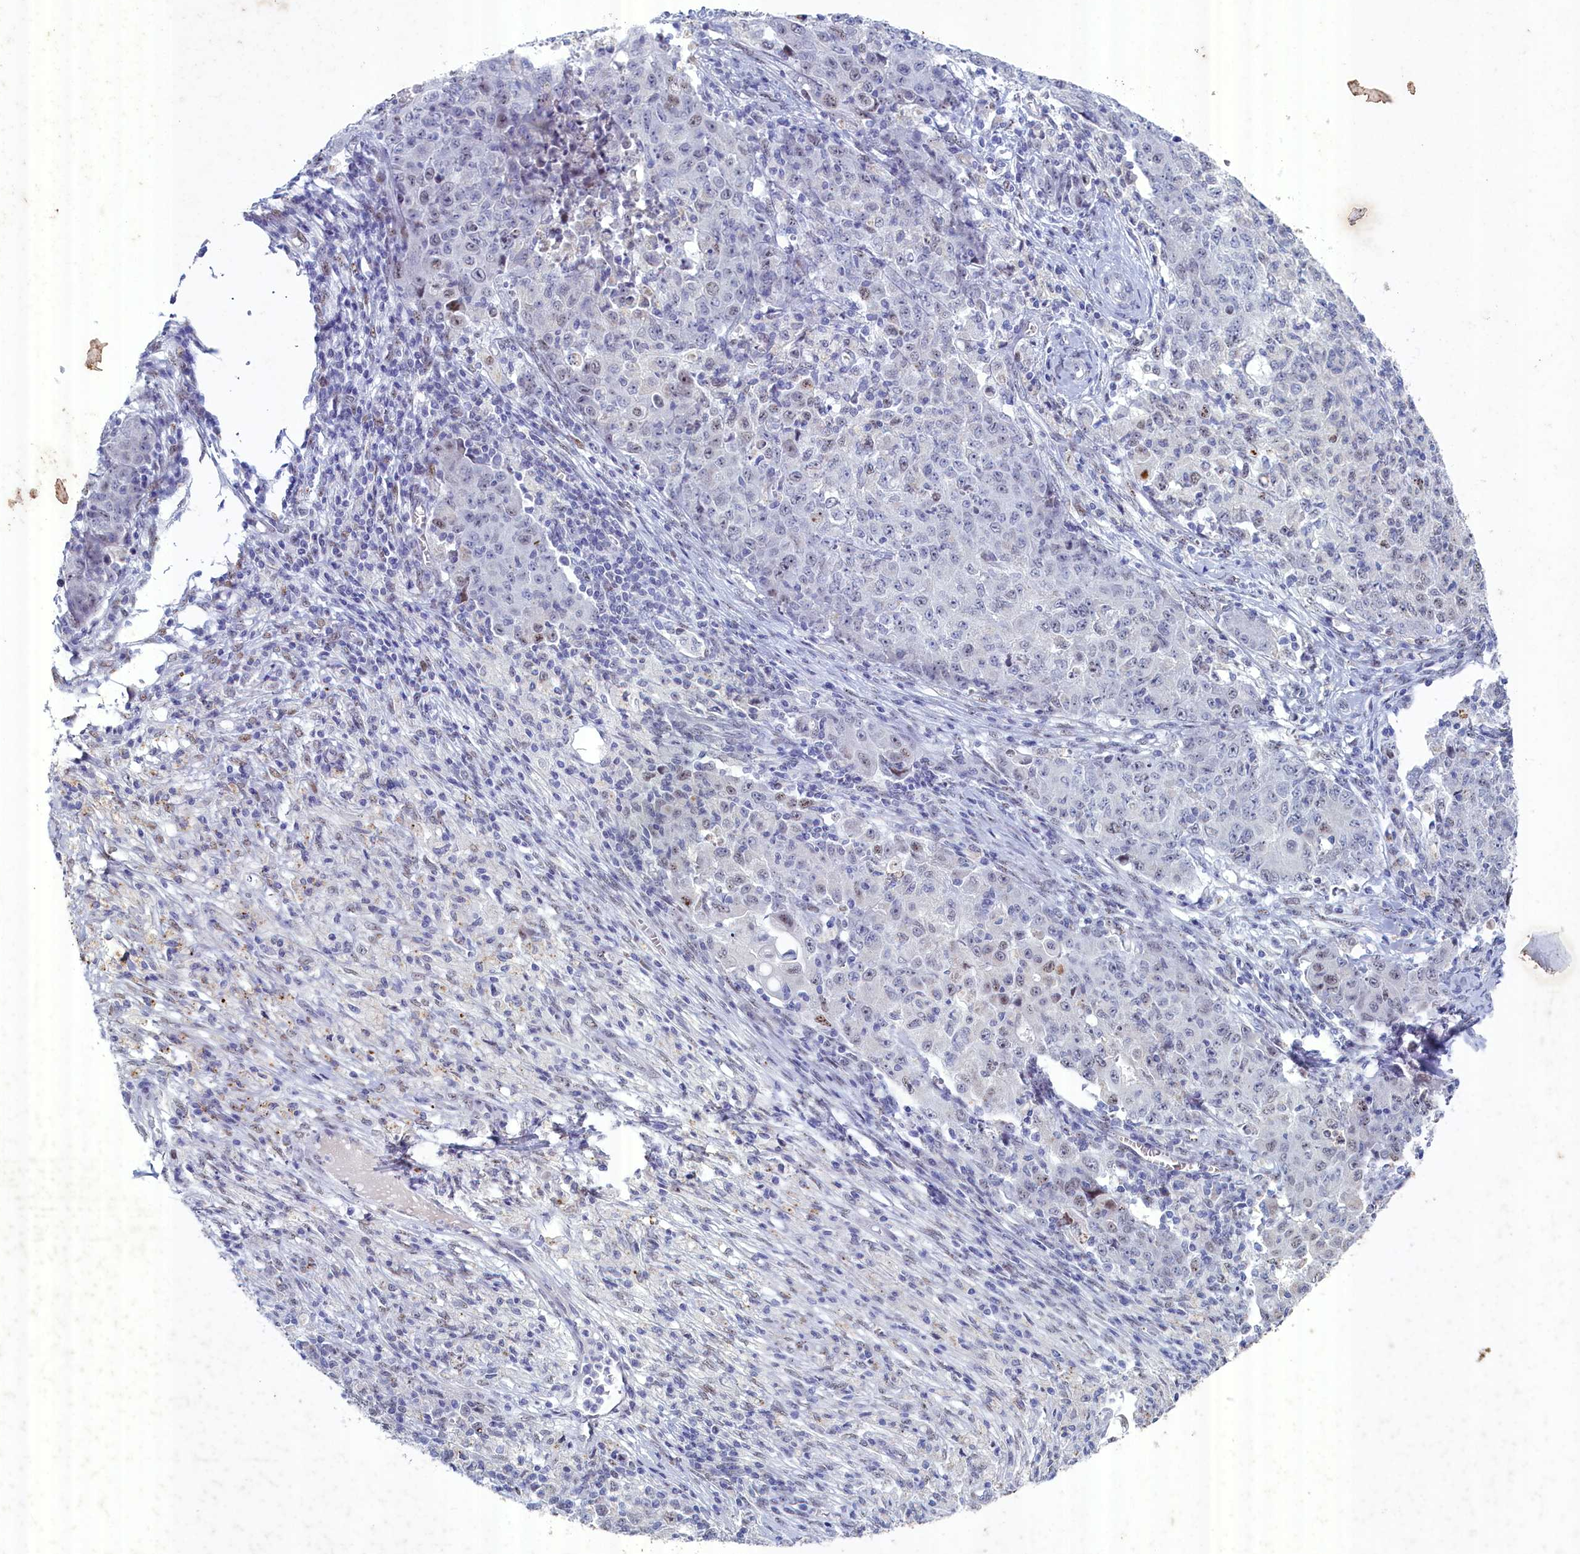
{"staining": {"intensity": "moderate", "quantity": "<25%", "location": "nuclear"}, "tissue": "ovarian cancer", "cell_type": "Tumor cells", "image_type": "cancer", "snomed": [{"axis": "morphology", "description": "Carcinoma, endometroid"}, {"axis": "topography", "description": "Ovary"}], "caption": "An immunohistochemistry photomicrograph of neoplastic tissue is shown. Protein staining in brown labels moderate nuclear positivity in endometroid carcinoma (ovarian) within tumor cells. Nuclei are stained in blue.", "gene": "WDR76", "patient": {"sex": "female", "age": 42}}